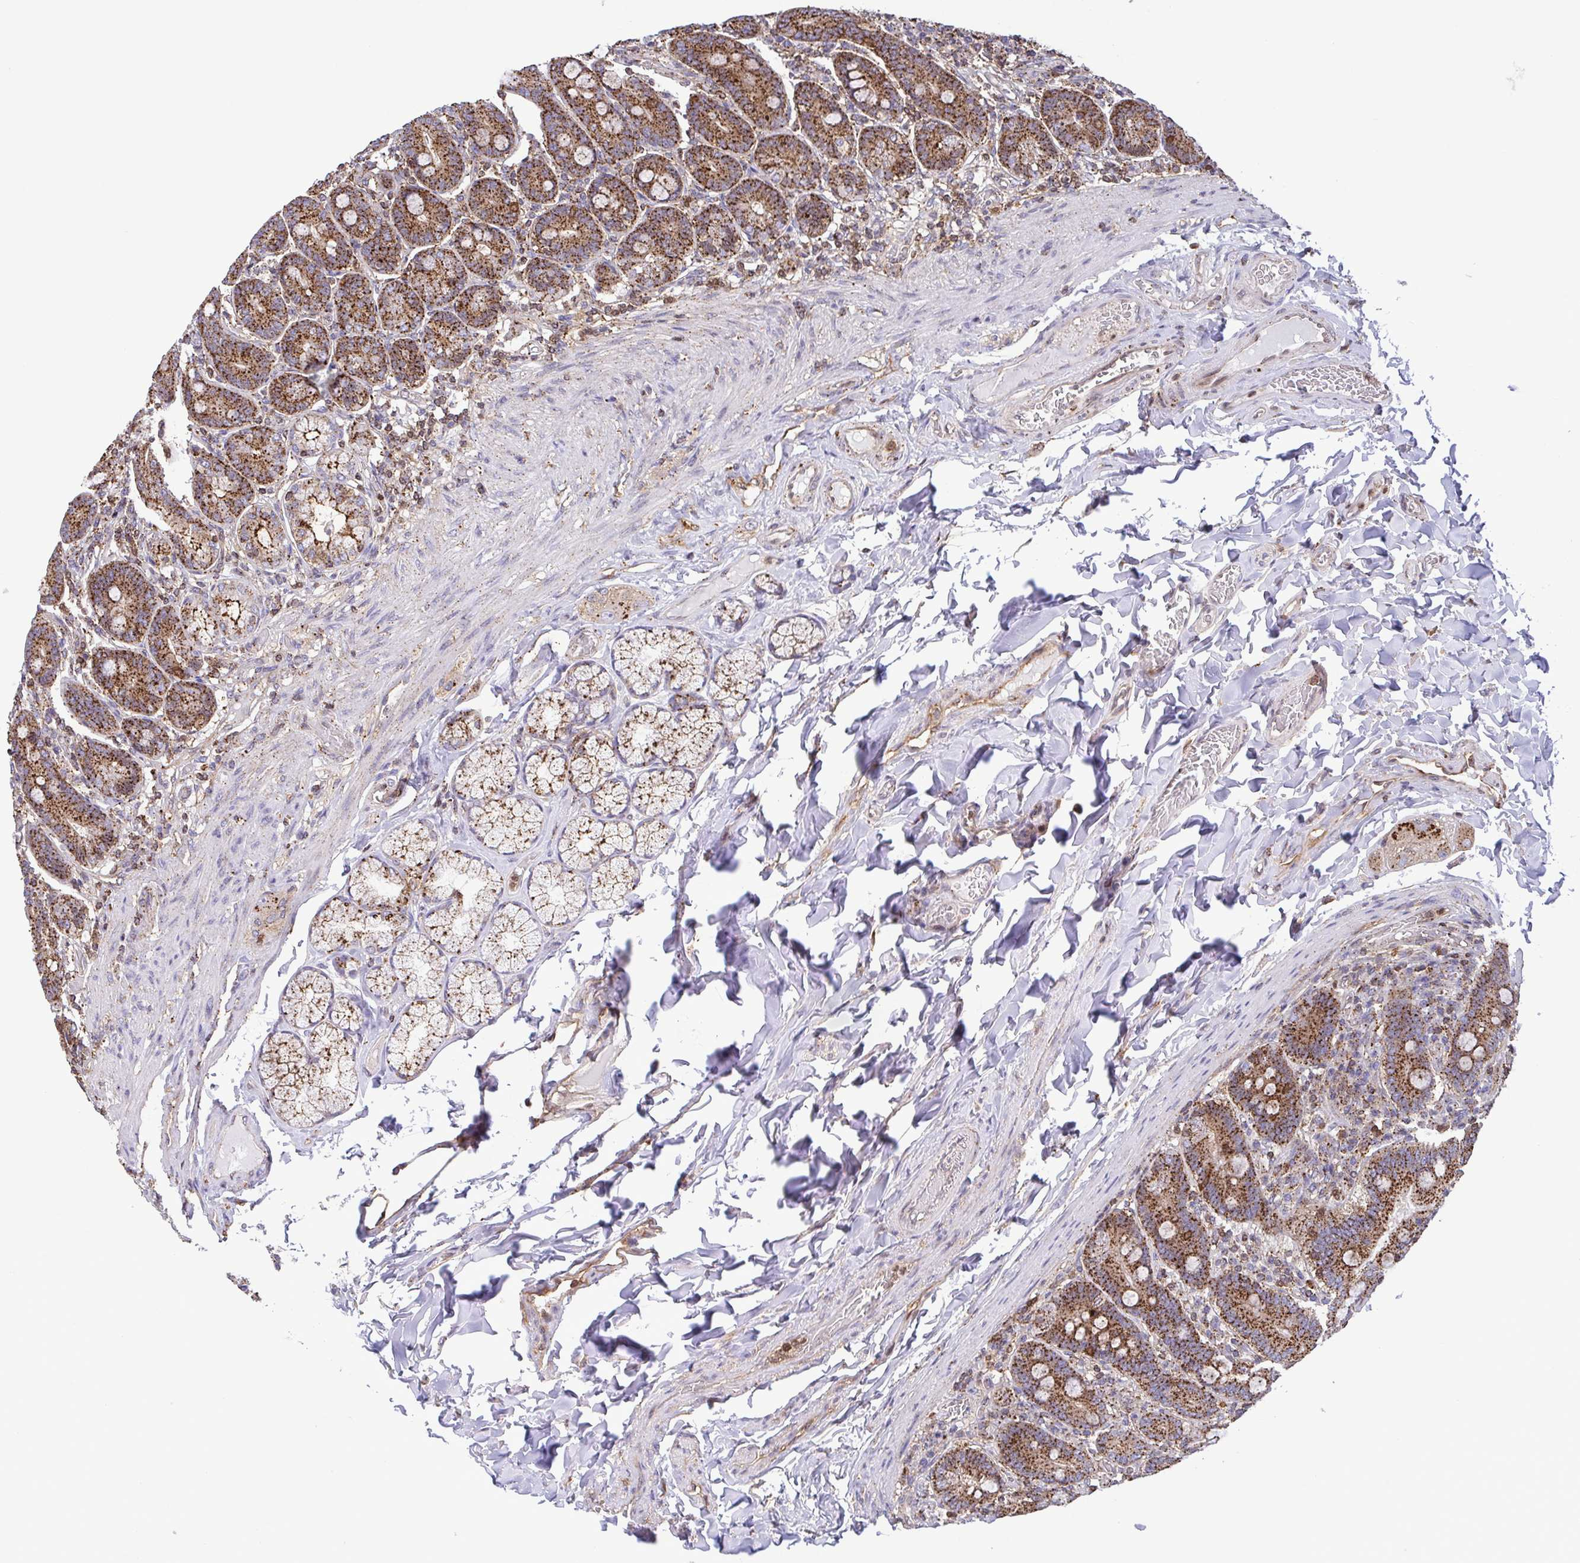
{"staining": {"intensity": "strong", "quantity": "25%-75%", "location": "cytoplasmic/membranous,nuclear"}, "tissue": "duodenum", "cell_type": "Glandular cells", "image_type": "normal", "snomed": [{"axis": "morphology", "description": "Normal tissue, NOS"}, {"axis": "topography", "description": "Duodenum"}], "caption": "Immunohistochemical staining of normal duodenum exhibits strong cytoplasmic/membranous,nuclear protein expression in approximately 25%-75% of glandular cells.", "gene": "CHMP1B", "patient": {"sex": "female", "age": 62}}